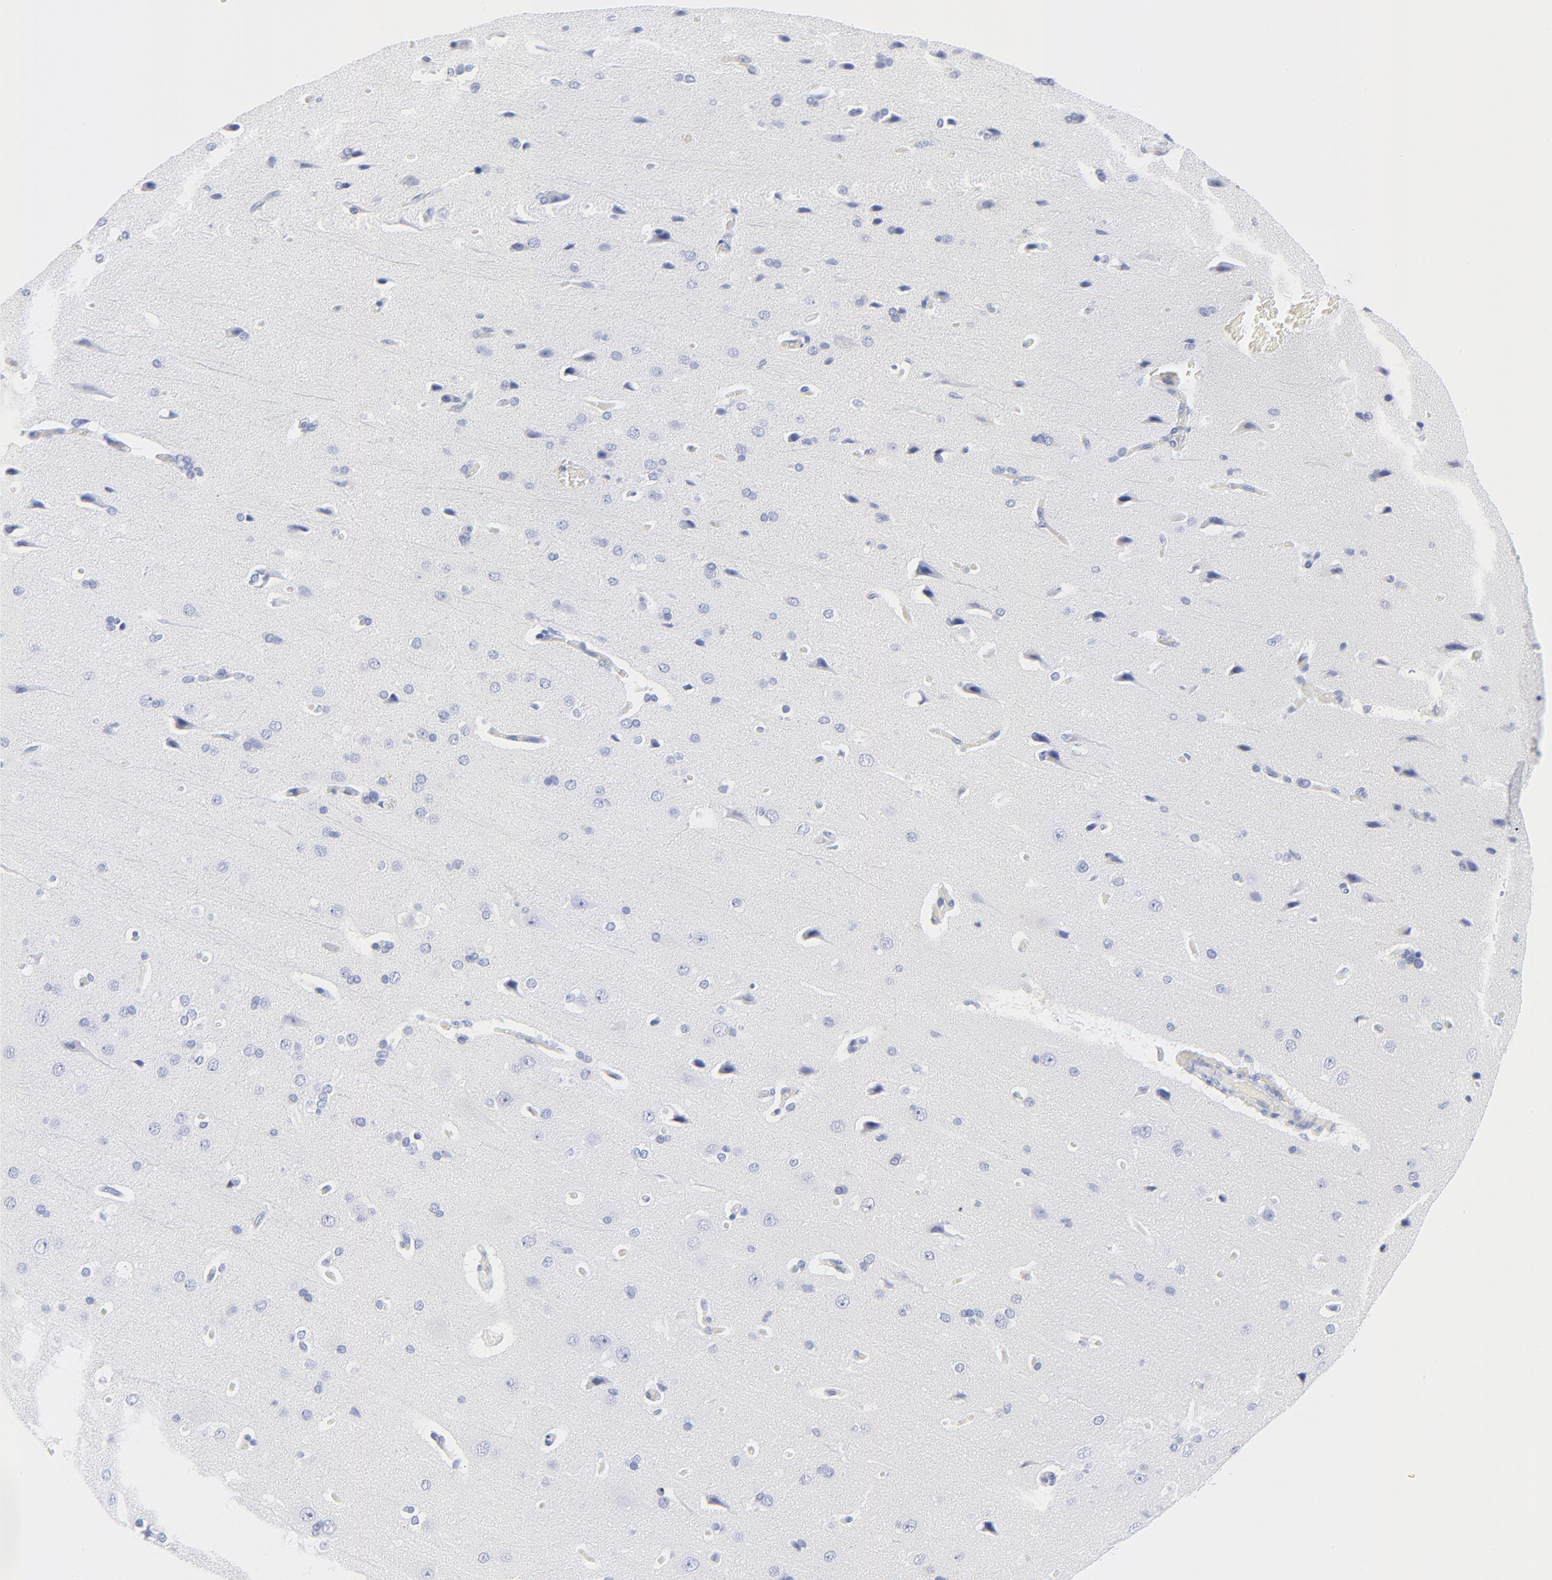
{"staining": {"intensity": "negative", "quantity": "none", "location": "none"}, "tissue": "cerebral cortex", "cell_type": "Endothelial cells", "image_type": "normal", "snomed": [{"axis": "morphology", "description": "Normal tissue, NOS"}, {"axis": "topography", "description": "Cerebral cortex"}], "caption": "Immunohistochemistry (IHC) micrograph of unremarkable cerebral cortex: human cerebral cortex stained with DAB reveals no significant protein expression in endothelial cells.", "gene": "LCK", "patient": {"sex": "male", "age": 62}}